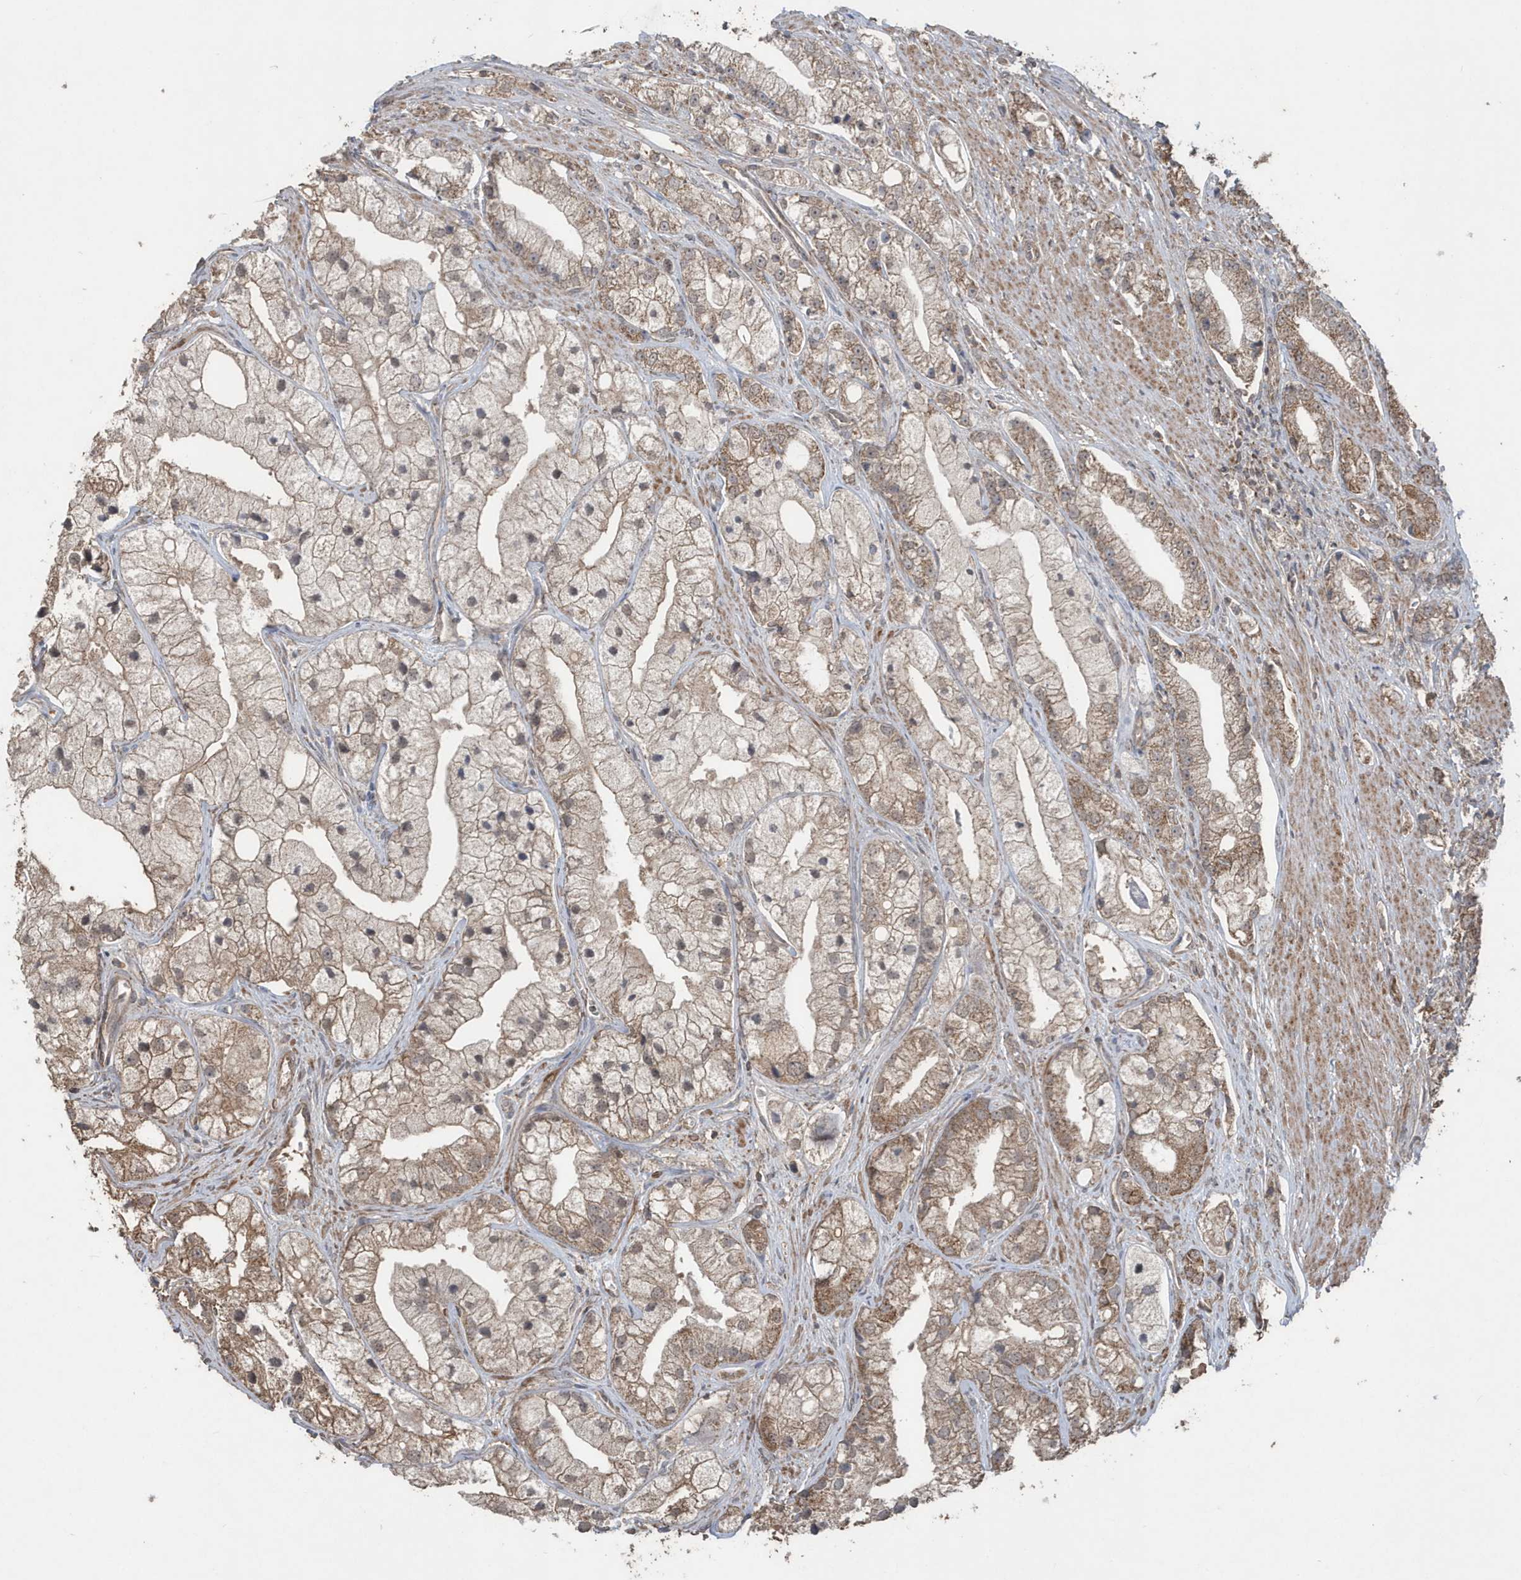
{"staining": {"intensity": "weak", "quantity": ">75%", "location": "cytoplasmic/membranous"}, "tissue": "prostate cancer", "cell_type": "Tumor cells", "image_type": "cancer", "snomed": [{"axis": "morphology", "description": "Adenocarcinoma, High grade"}, {"axis": "topography", "description": "Prostate"}], "caption": "Weak cytoplasmic/membranous positivity for a protein is identified in approximately >75% of tumor cells of prostate high-grade adenocarcinoma using immunohistochemistry.", "gene": "PAXBP1", "patient": {"sex": "male", "age": 50}}